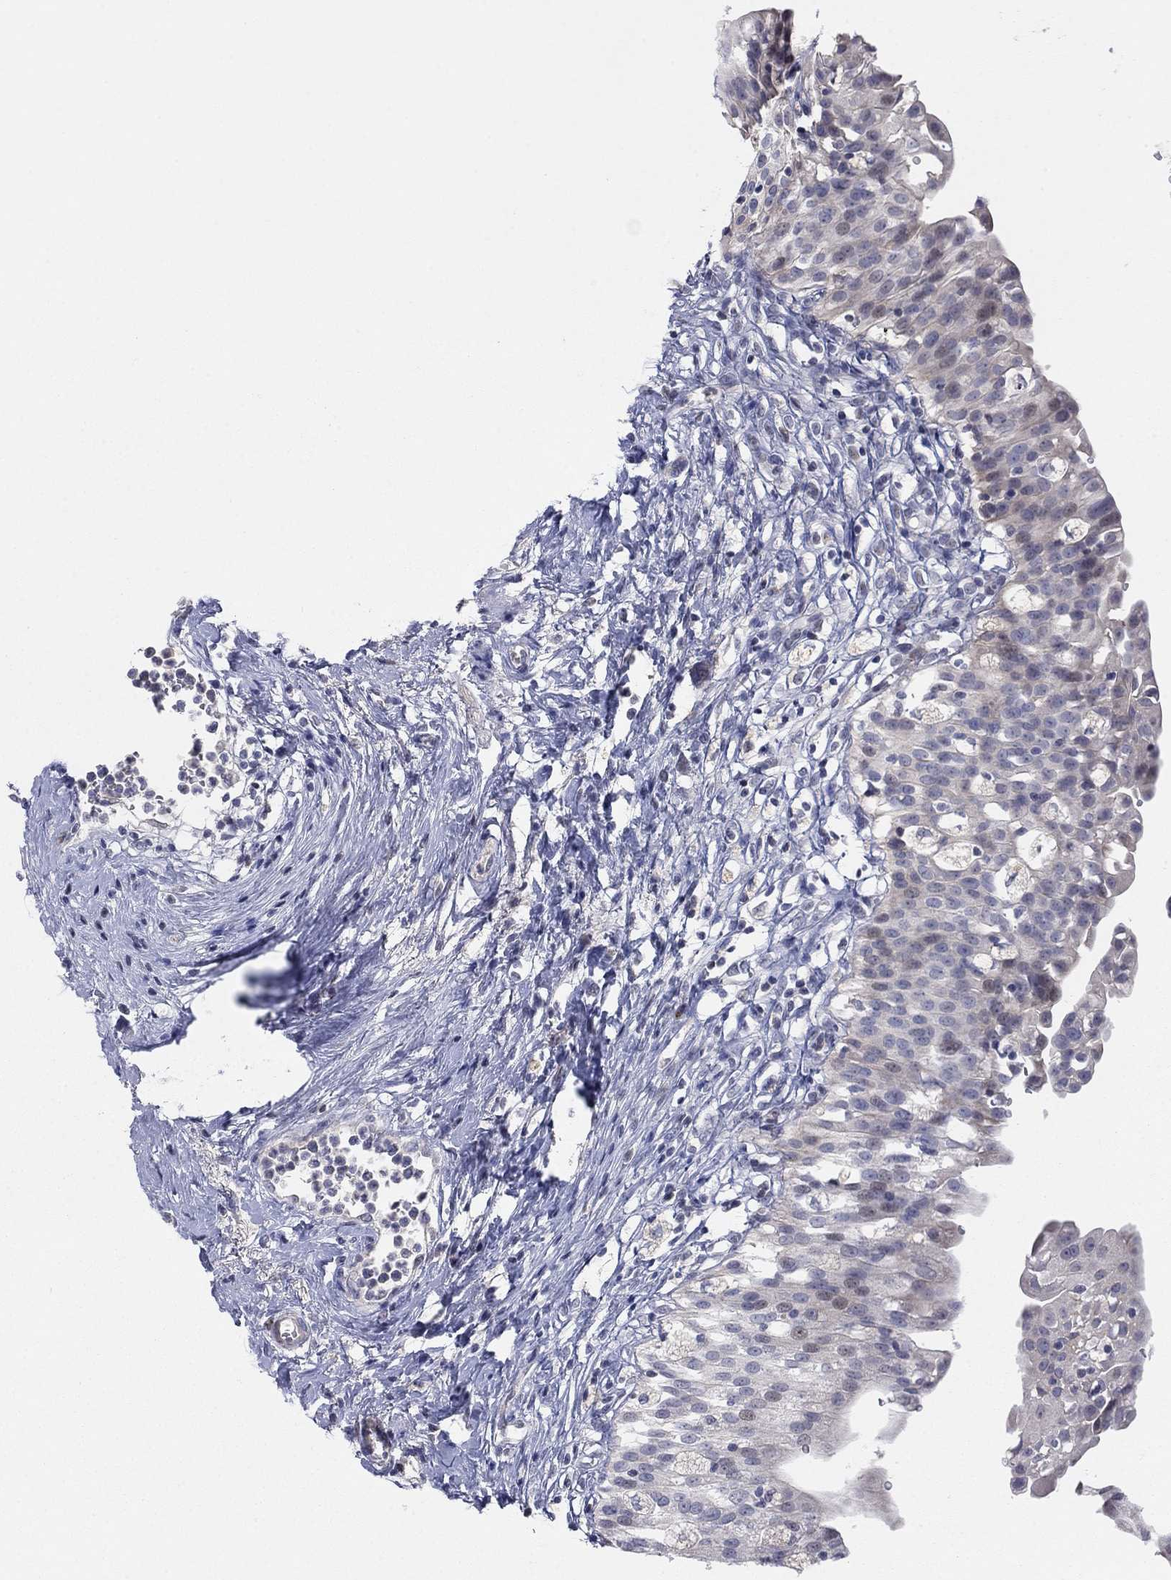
{"staining": {"intensity": "moderate", "quantity": "<25%", "location": "cytoplasmic/membranous"}, "tissue": "urinary bladder", "cell_type": "Urothelial cells", "image_type": "normal", "snomed": [{"axis": "morphology", "description": "Normal tissue, NOS"}, {"axis": "topography", "description": "Urinary bladder"}], "caption": "Immunohistochemistry of normal human urinary bladder demonstrates low levels of moderate cytoplasmic/membranous expression in about <25% of urothelial cells.", "gene": "AMN1", "patient": {"sex": "male", "age": 76}}